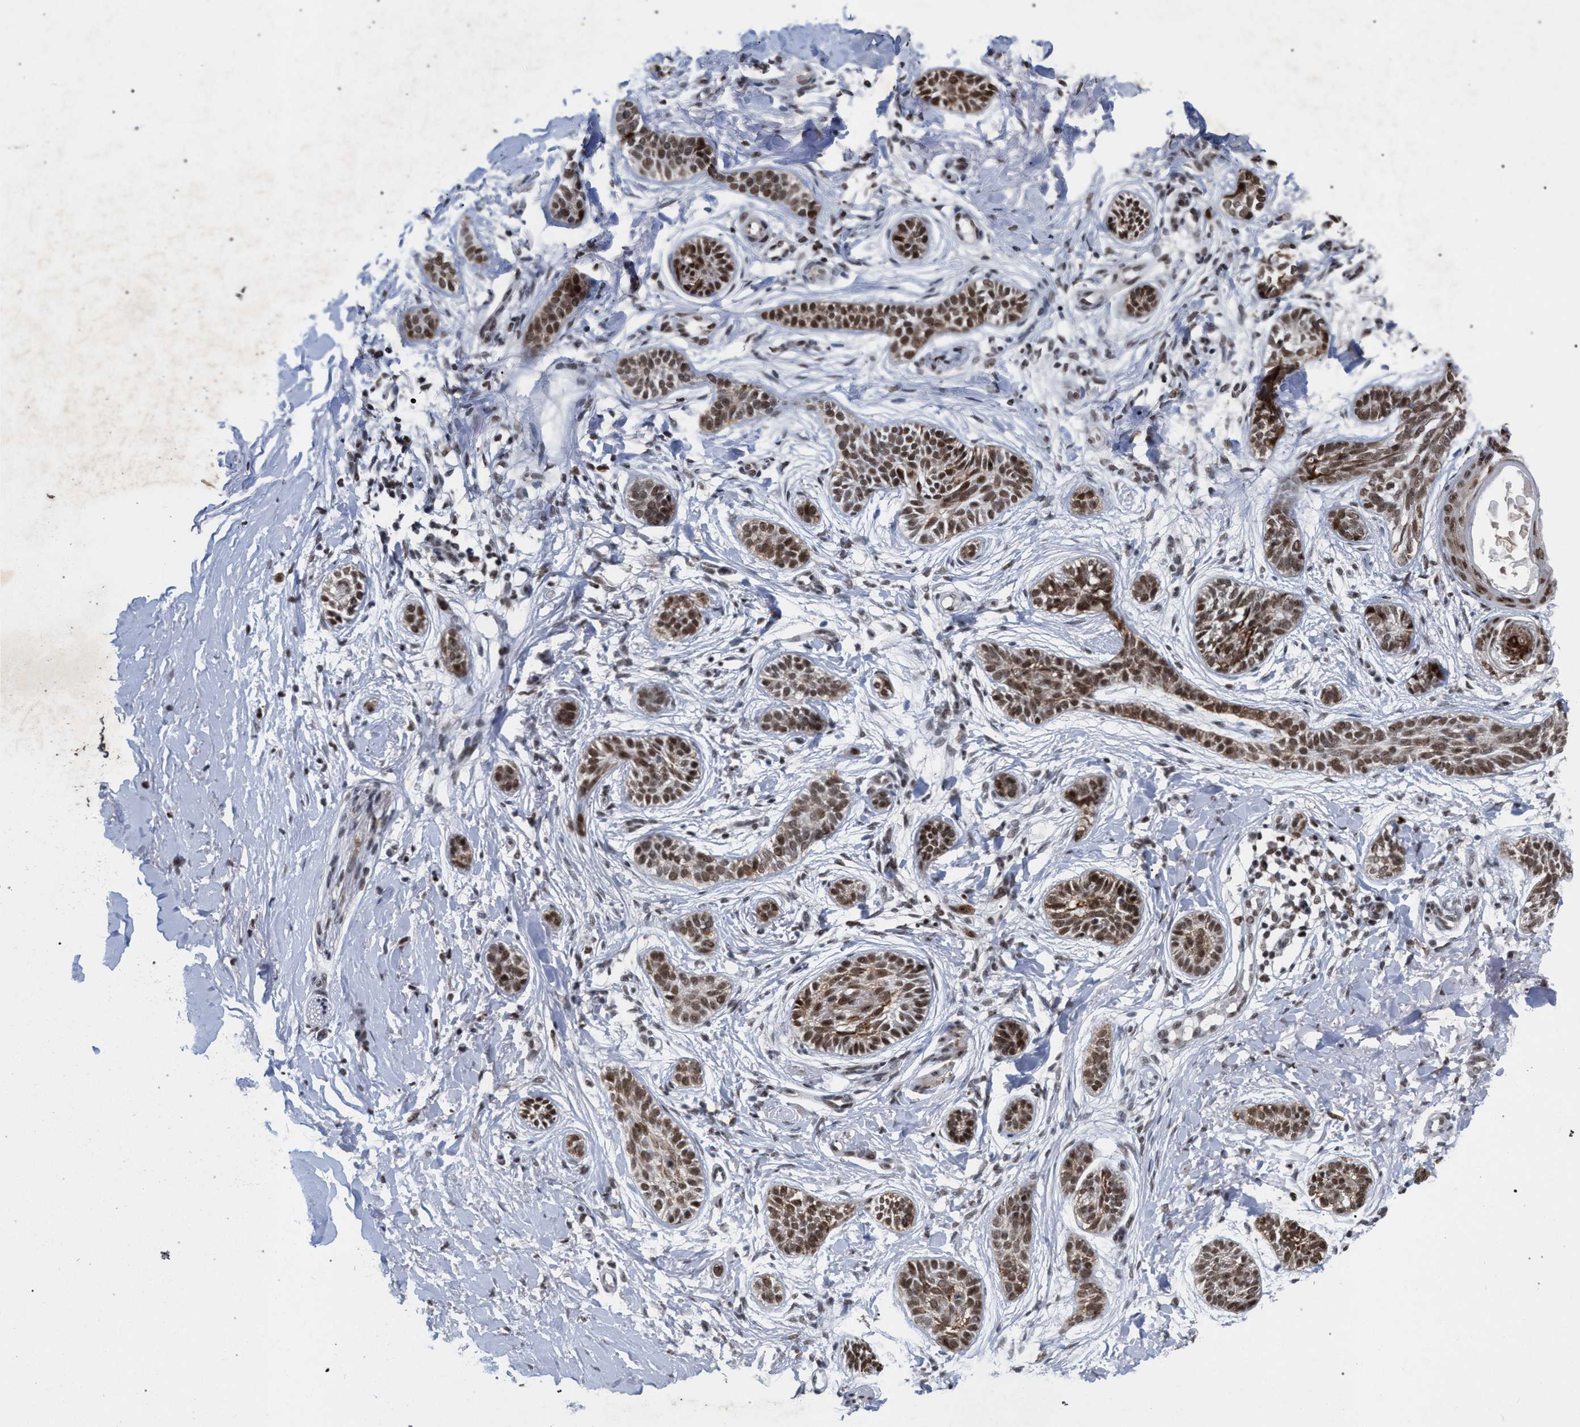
{"staining": {"intensity": "moderate", "quantity": ">75%", "location": "nuclear"}, "tissue": "skin cancer", "cell_type": "Tumor cells", "image_type": "cancer", "snomed": [{"axis": "morphology", "description": "Normal tissue, NOS"}, {"axis": "morphology", "description": "Basal cell carcinoma"}, {"axis": "topography", "description": "Skin"}], "caption": "Skin cancer stained with a protein marker displays moderate staining in tumor cells.", "gene": "SCAF4", "patient": {"sex": "male", "age": 63}}